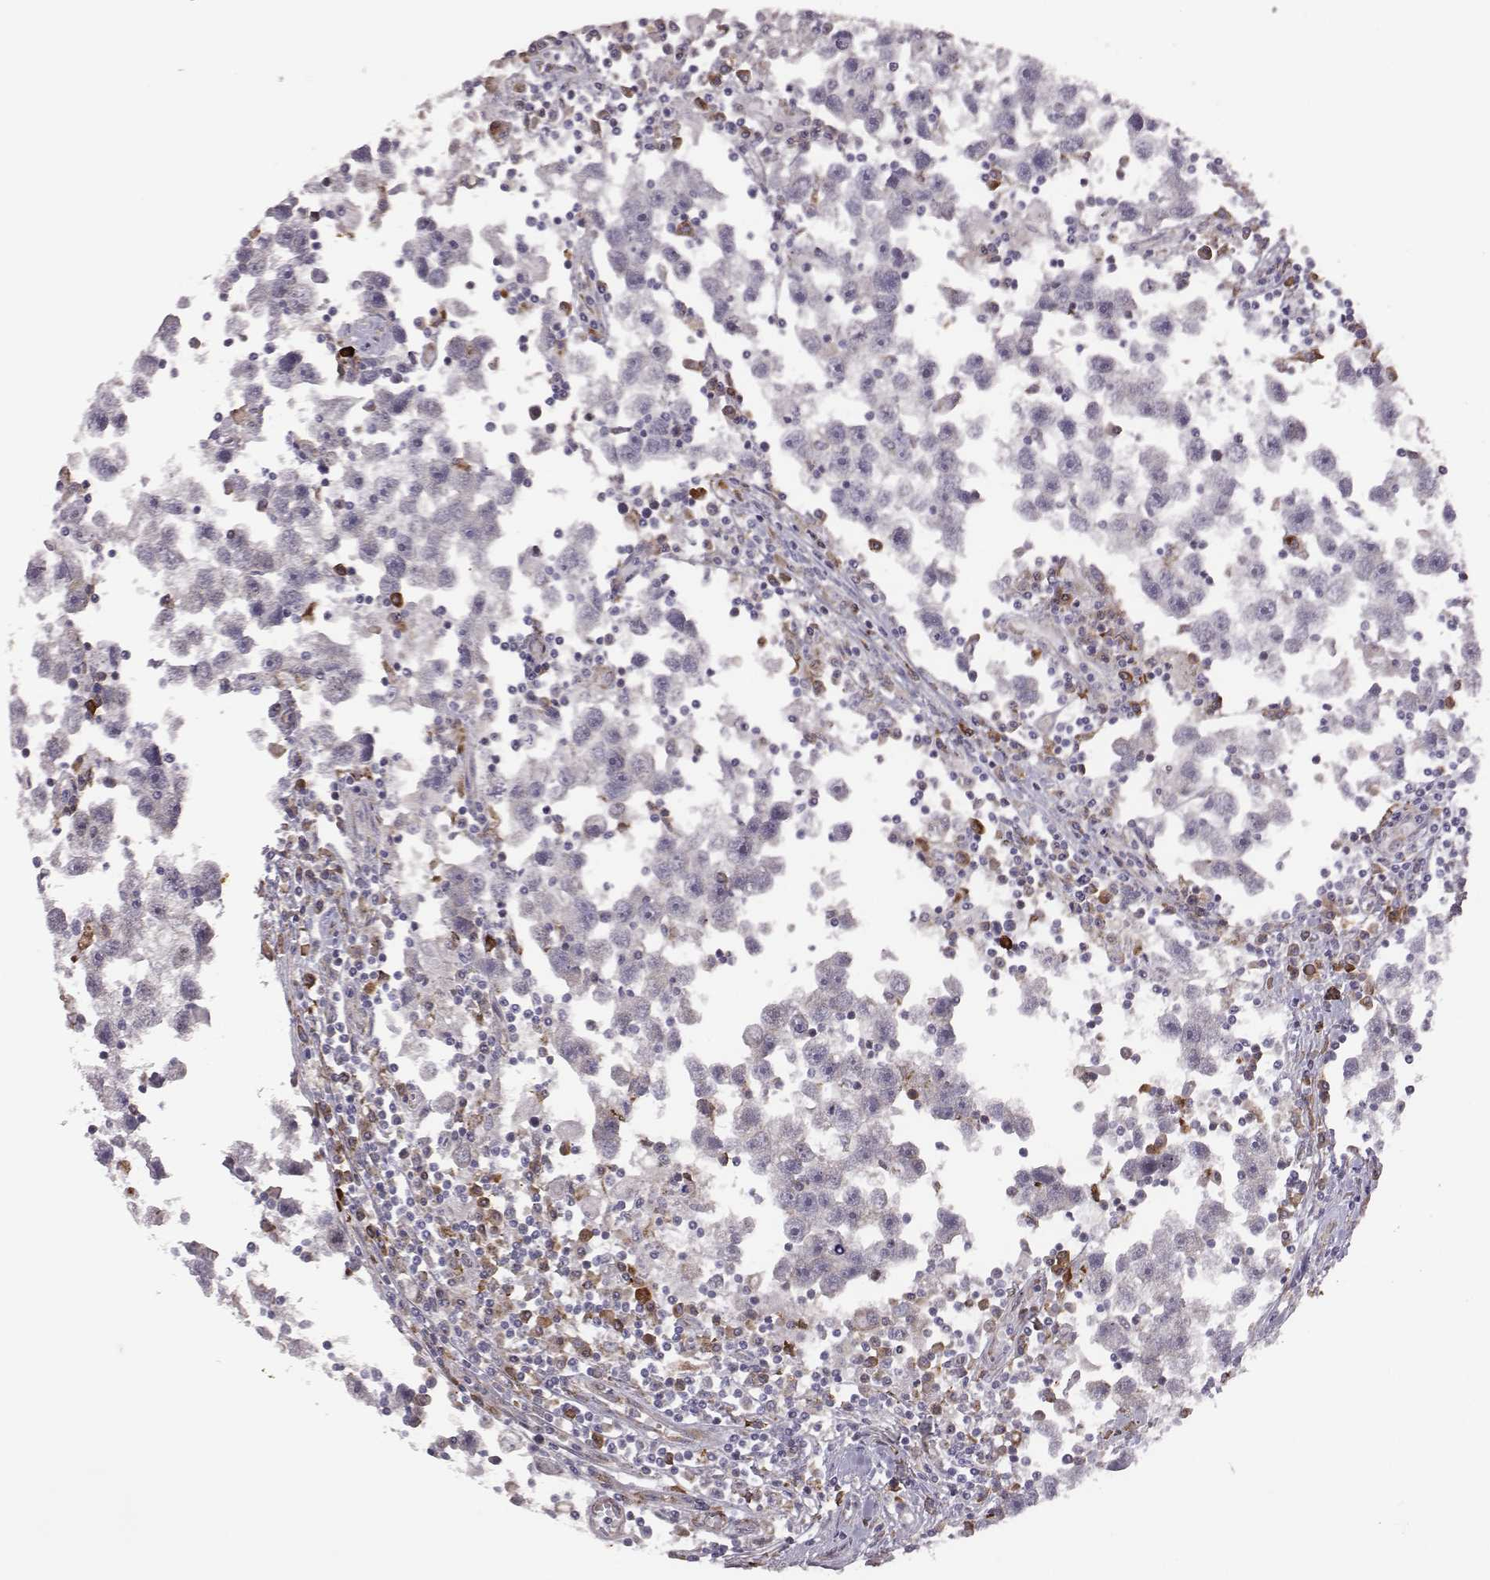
{"staining": {"intensity": "negative", "quantity": "none", "location": "none"}, "tissue": "testis cancer", "cell_type": "Tumor cells", "image_type": "cancer", "snomed": [{"axis": "morphology", "description": "Seminoma, NOS"}, {"axis": "topography", "description": "Testis"}], "caption": "The image shows no significant expression in tumor cells of testis seminoma. The staining is performed using DAB (3,3'-diaminobenzidine) brown chromogen with nuclei counter-stained in using hematoxylin.", "gene": "SELENOI", "patient": {"sex": "male", "age": 30}}